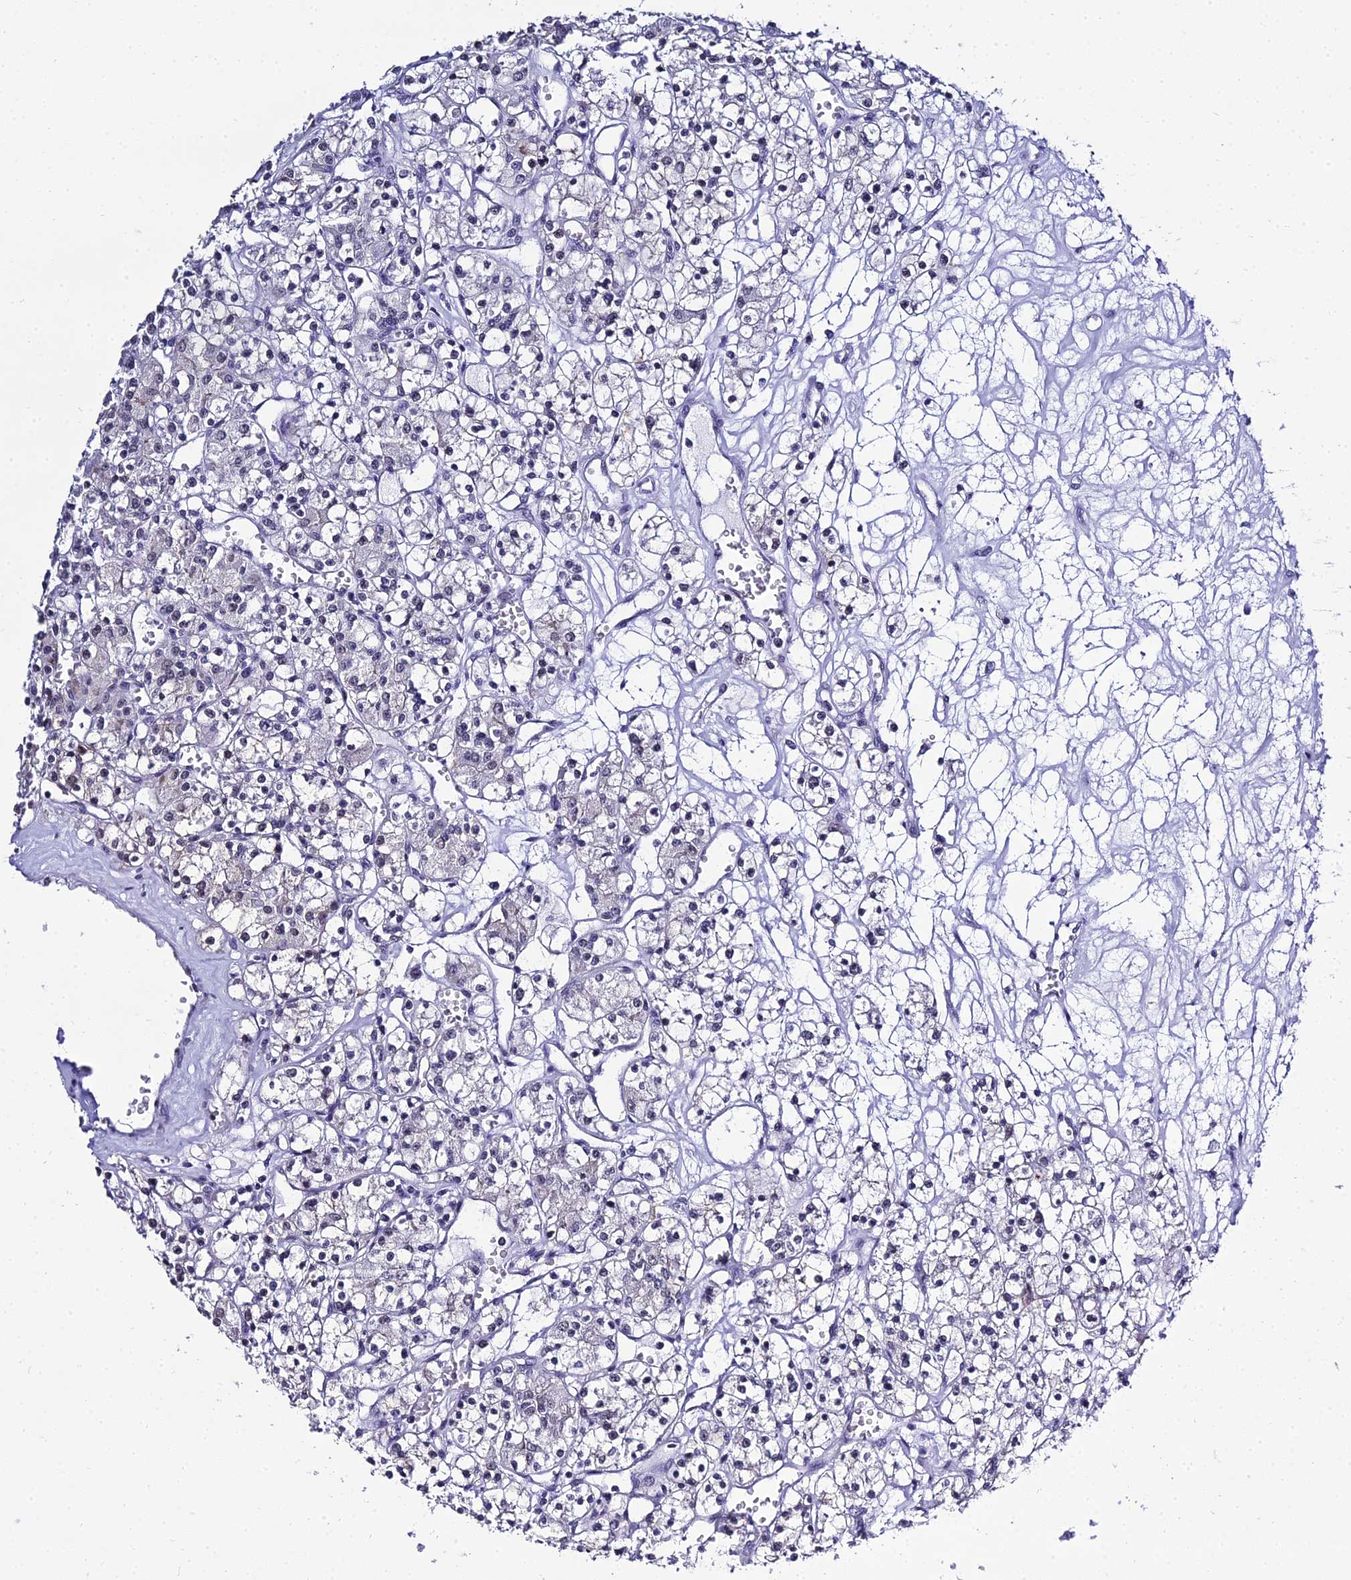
{"staining": {"intensity": "negative", "quantity": "none", "location": "none"}, "tissue": "renal cancer", "cell_type": "Tumor cells", "image_type": "cancer", "snomed": [{"axis": "morphology", "description": "Adenocarcinoma, NOS"}, {"axis": "topography", "description": "Kidney"}], "caption": "Renal adenocarcinoma was stained to show a protein in brown. There is no significant positivity in tumor cells.", "gene": "PPP4R2", "patient": {"sex": "female", "age": 59}}